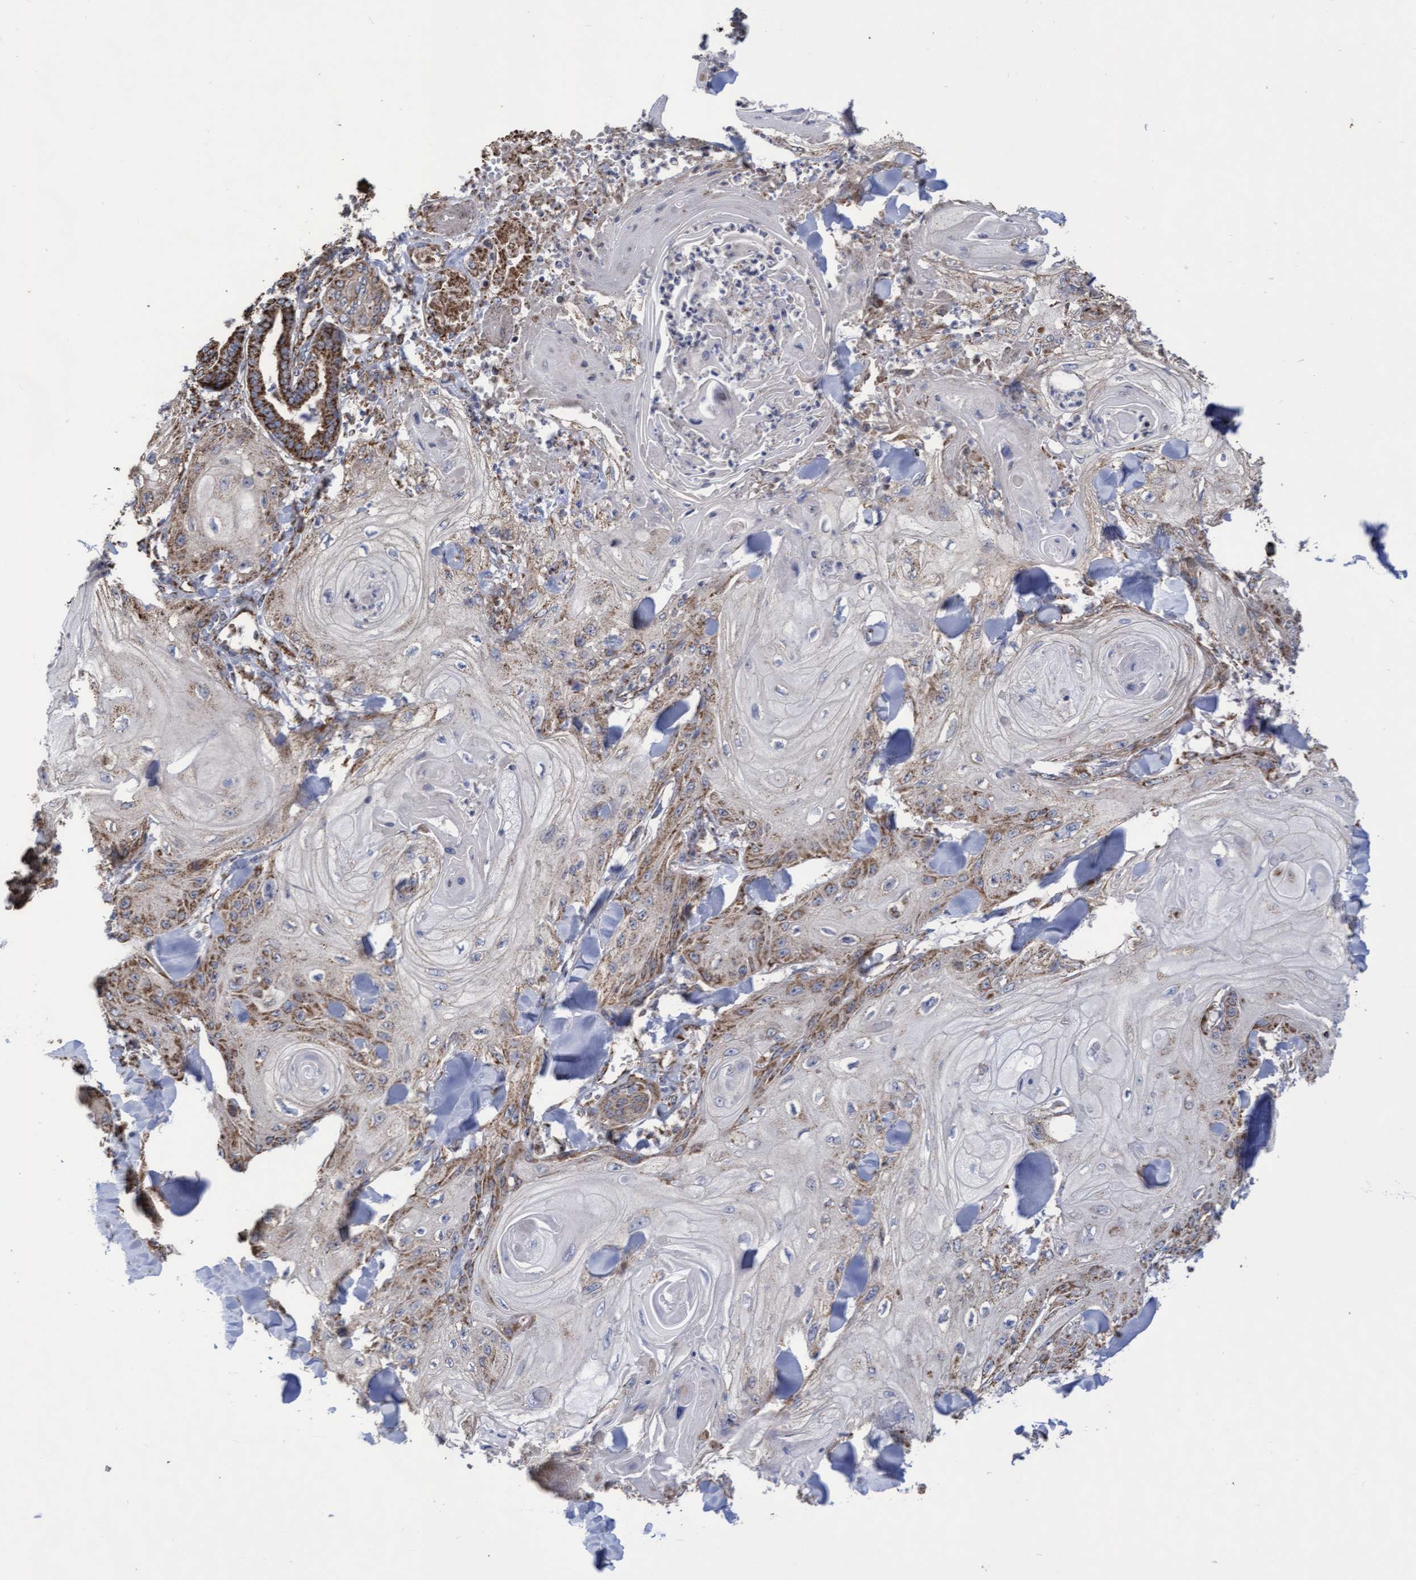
{"staining": {"intensity": "moderate", "quantity": ">75%", "location": "cytoplasmic/membranous"}, "tissue": "skin cancer", "cell_type": "Tumor cells", "image_type": "cancer", "snomed": [{"axis": "morphology", "description": "Squamous cell carcinoma, NOS"}, {"axis": "topography", "description": "Skin"}], "caption": "The photomicrograph demonstrates immunohistochemical staining of skin squamous cell carcinoma. There is moderate cytoplasmic/membranous staining is appreciated in about >75% of tumor cells. (Stains: DAB (3,3'-diaminobenzidine) in brown, nuclei in blue, Microscopy: brightfield microscopy at high magnification).", "gene": "COBL", "patient": {"sex": "male", "age": 74}}